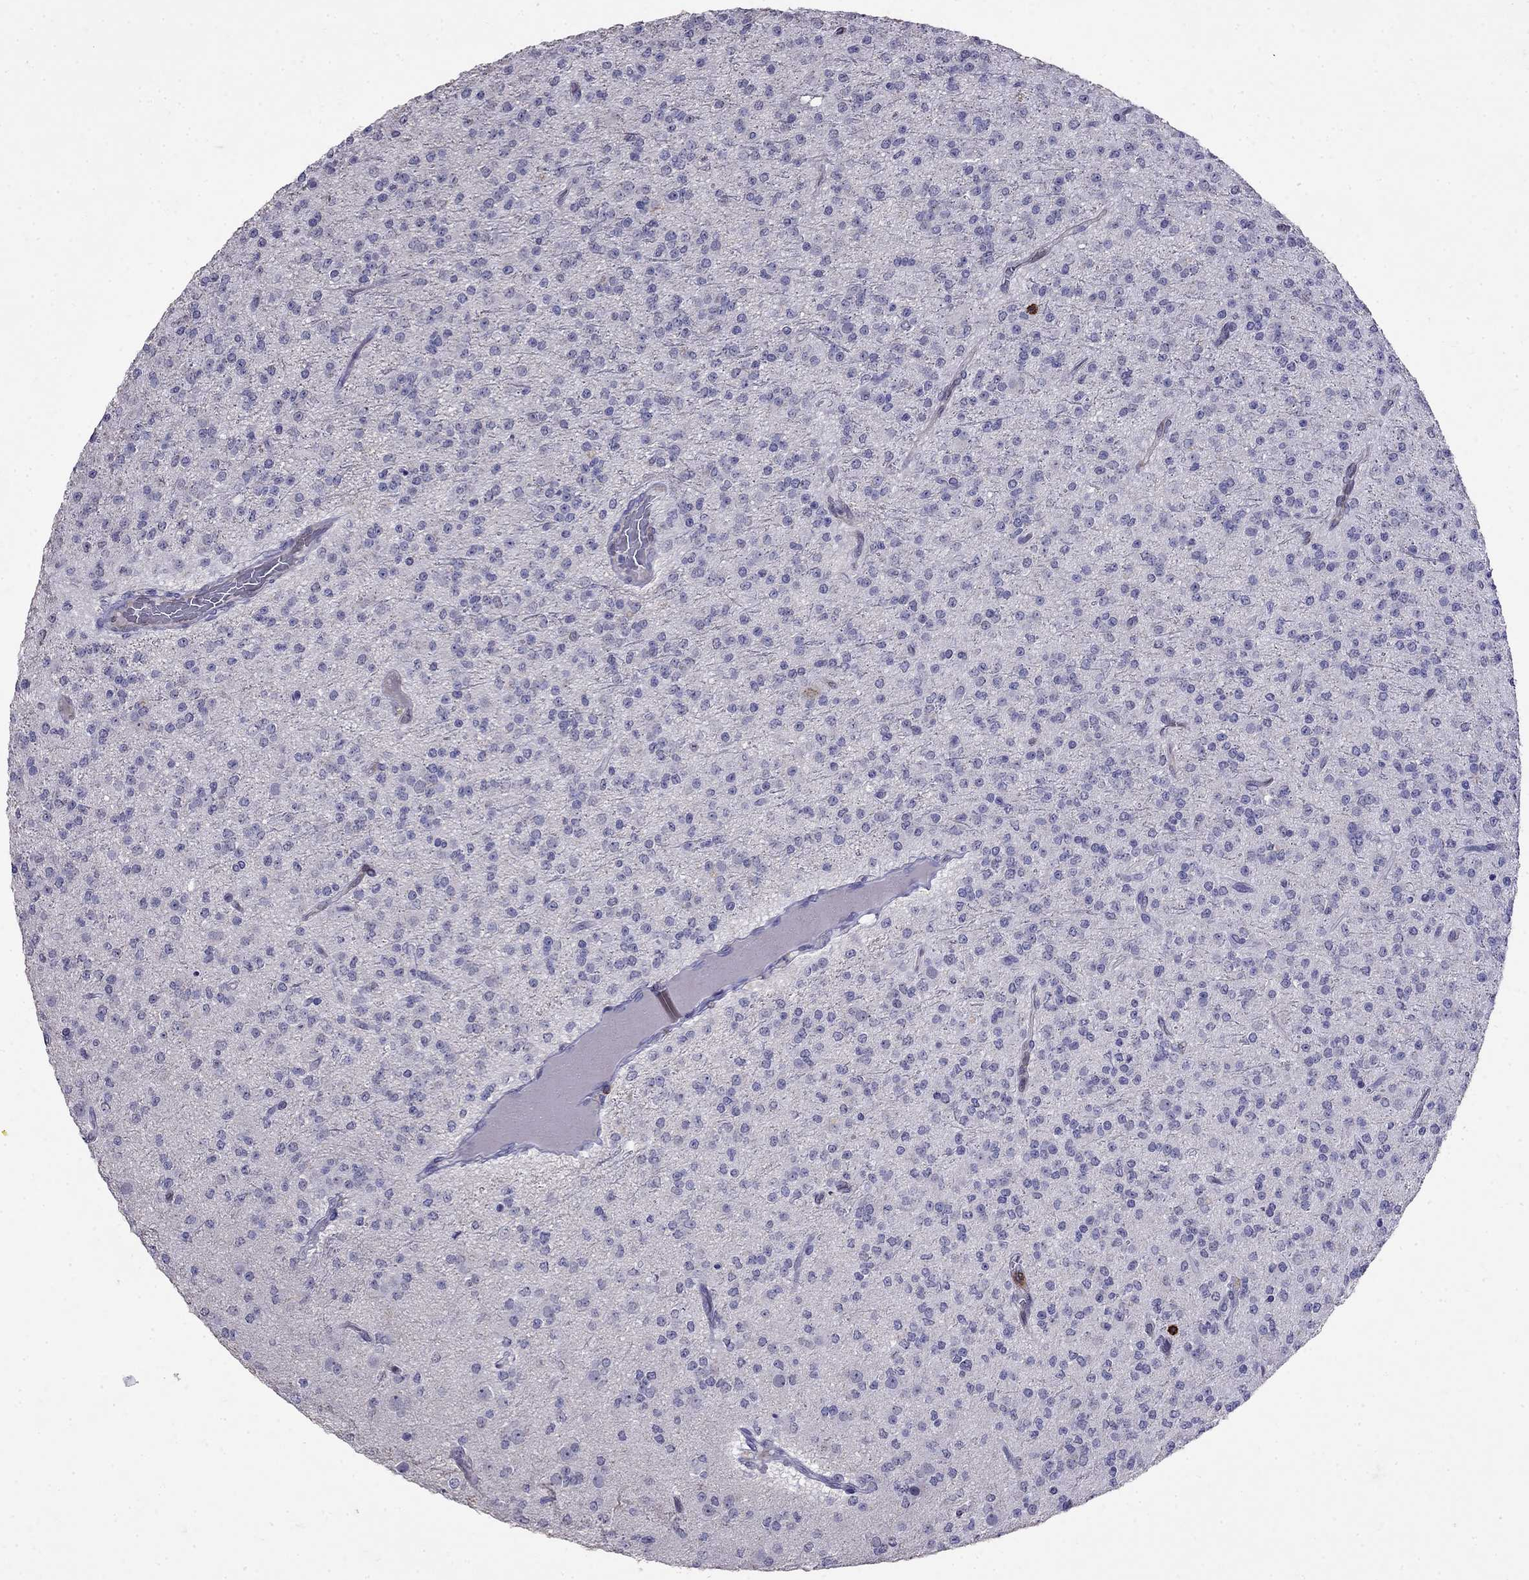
{"staining": {"intensity": "negative", "quantity": "none", "location": "none"}, "tissue": "glioma", "cell_type": "Tumor cells", "image_type": "cancer", "snomed": [{"axis": "morphology", "description": "Glioma, malignant, Low grade"}, {"axis": "topography", "description": "Brain"}], "caption": "Immunohistochemistry (IHC) photomicrograph of low-grade glioma (malignant) stained for a protein (brown), which shows no positivity in tumor cells.", "gene": "CD8B", "patient": {"sex": "male", "age": 27}}